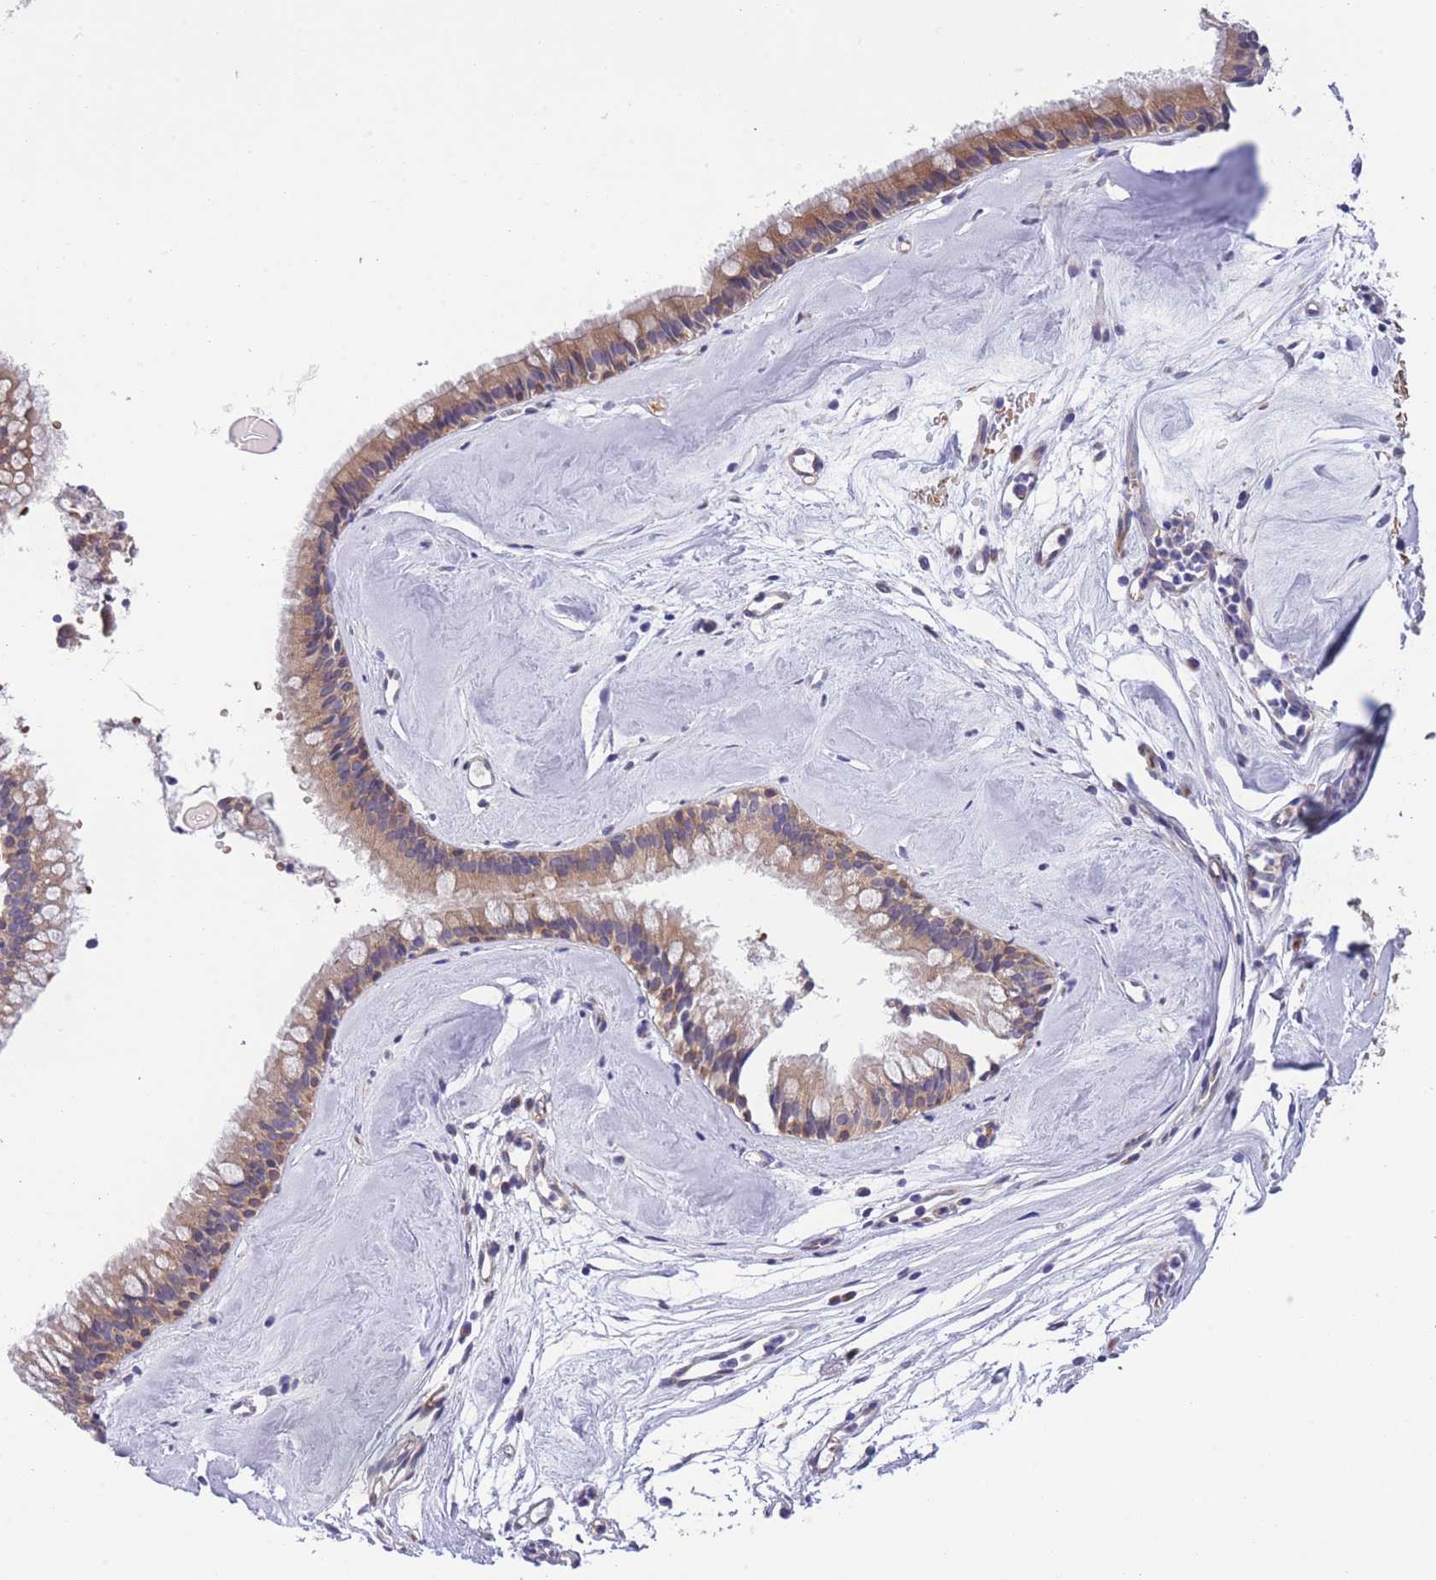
{"staining": {"intensity": "moderate", "quantity": ">75%", "location": "cytoplasmic/membranous"}, "tissue": "nasopharynx", "cell_type": "Respiratory epithelial cells", "image_type": "normal", "snomed": [{"axis": "morphology", "description": "Normal tissue, NOS"}, {"axis": "topography", "description": "Nasopharynx"}], "caption": "Protein analysis of benign nasopharynx reveals moderate cytoplasmic/membranous positivity in approximately >75% of respiratory epithelial cells. (IHC, brightfield microscopy, high magnification).", "gene": "WWOX", "patient": {"sex": "male", "age": 65}}